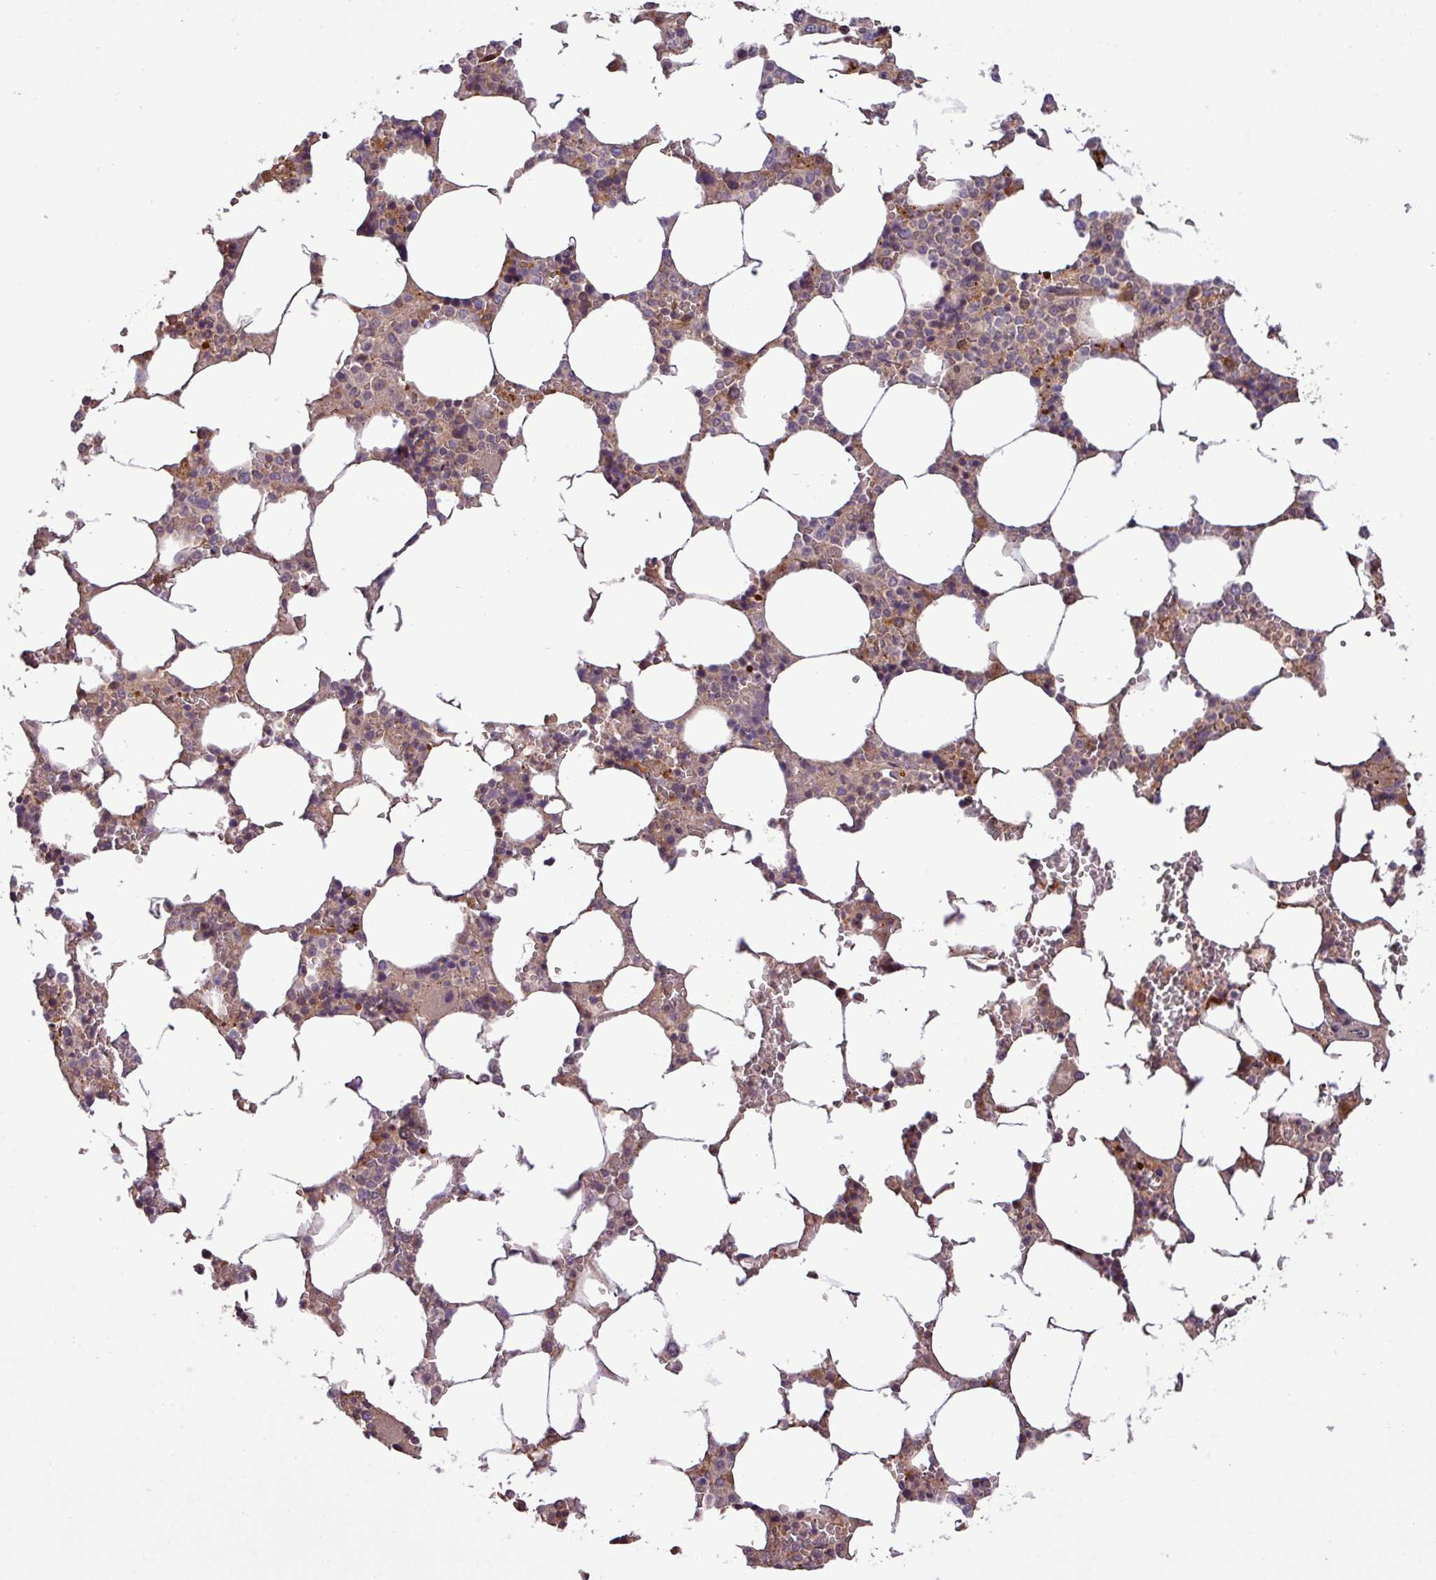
{"staining": {"intensity": "moderate", "quantity": "25%-75%", "location": "cytoplasmic/membranous"}, "tissue": "bone marrow", "cell_type": "Hematopoietic cells", "image_type": "normal", "snomed": [{"axis": "morphology", "description": "Normal tissue, NOS"}, {"axis": "topography", "description": "Bone marrow"}], "caption": "Immunohistochemical staining of benign bone marrow reveals 25%-75% levels of moderate cytoplasmic/membranous protein expression in approximately 25%-75% of hematopoietic cells. Immunohistochemistry (ihc) stains the protein in brown and the nuclei are stained blue.", "gene": "SIRPB2", "patient": {"sex": "male", "age": 64}}